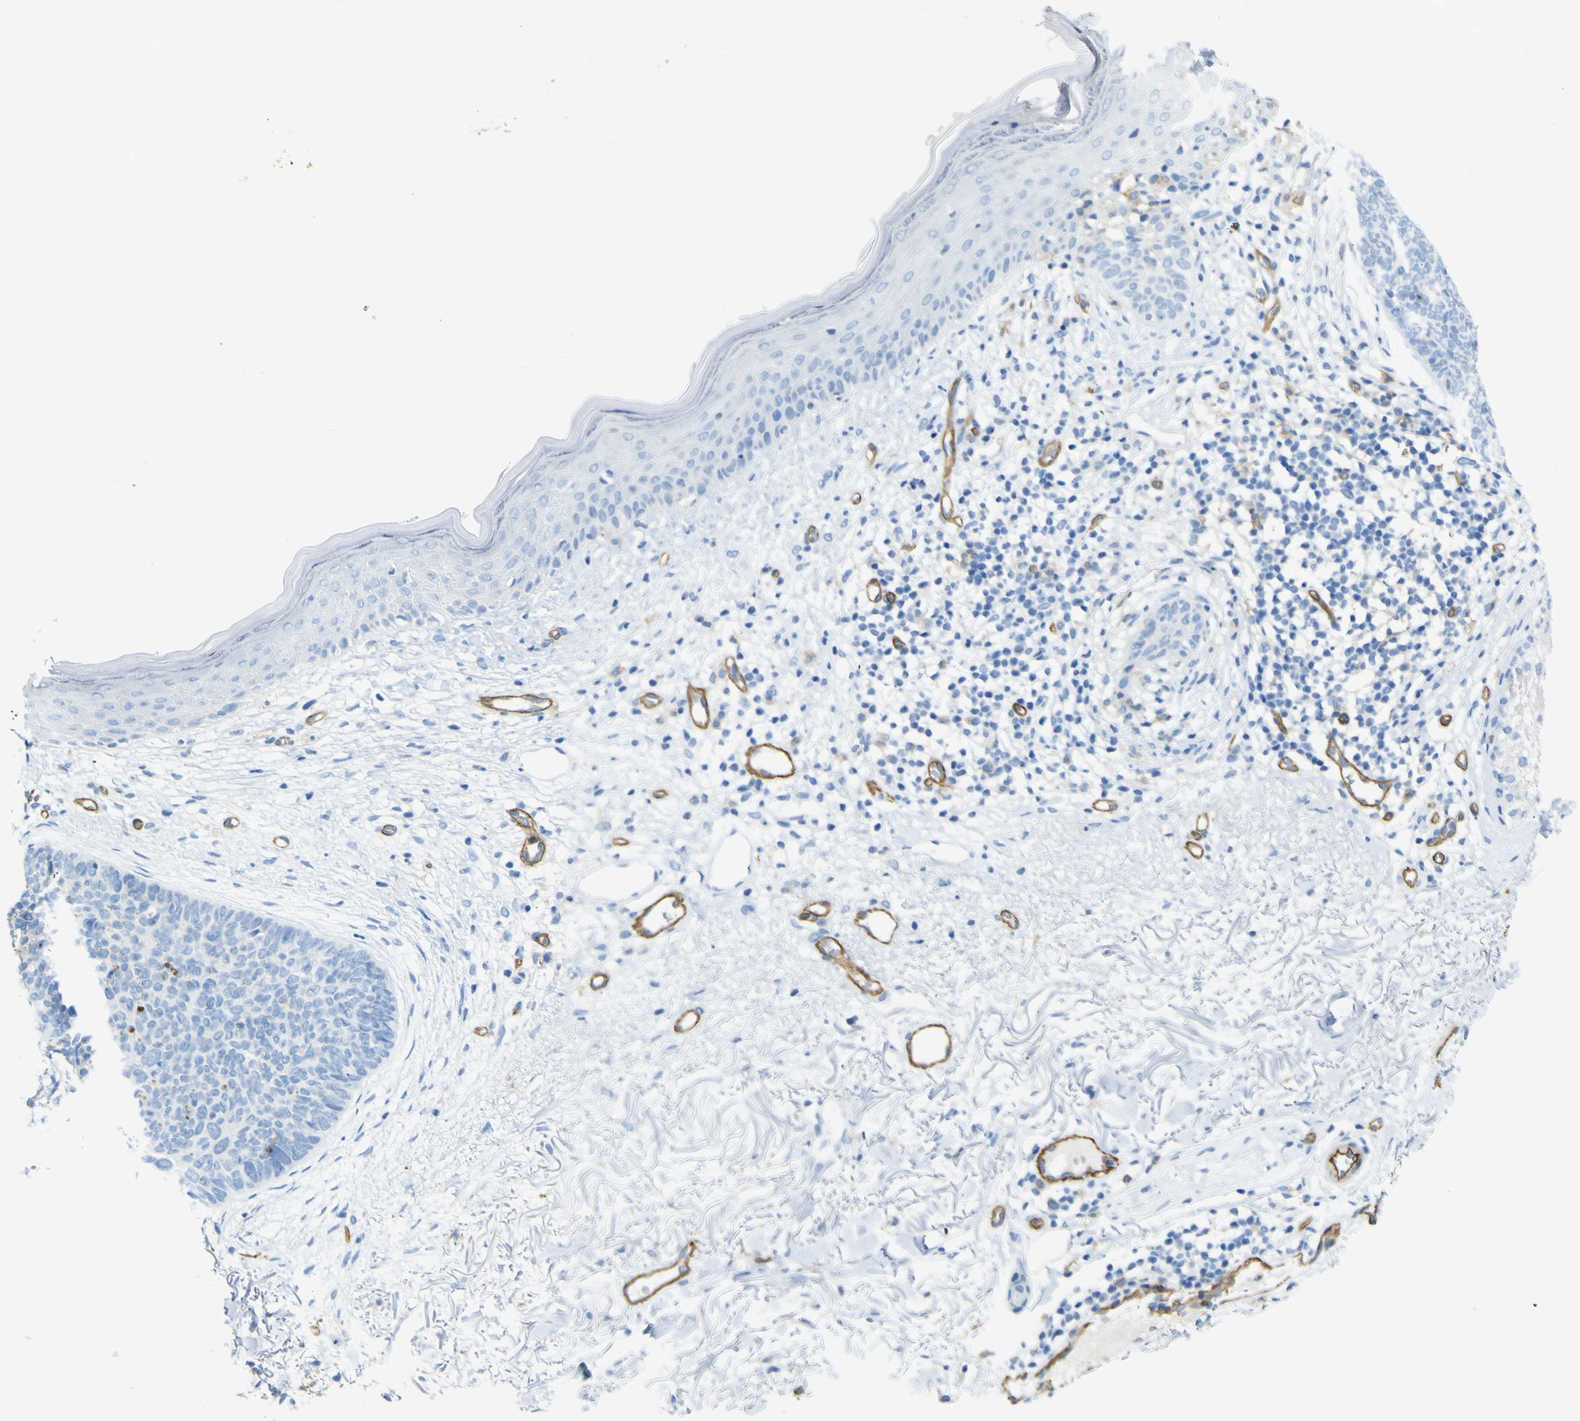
{"staining": {"intensity": "negative", "quantity": "none", "location": "none"}, "tissue": "skin cancer", "cell_type": "Tumor cells", "image_type": "cancer", "snomed": [{"axis": "morphology", "description": "Basal cell carcinoma"}, {"axis": "topography", "description": "Skin"}], "caption": "DAB immunohistochemical staining of basal cell carcinoma (skin) reveals no significant expression in tumor cells.", "gene": "CD93", "patient": {"sex": "female", "age": 70}}